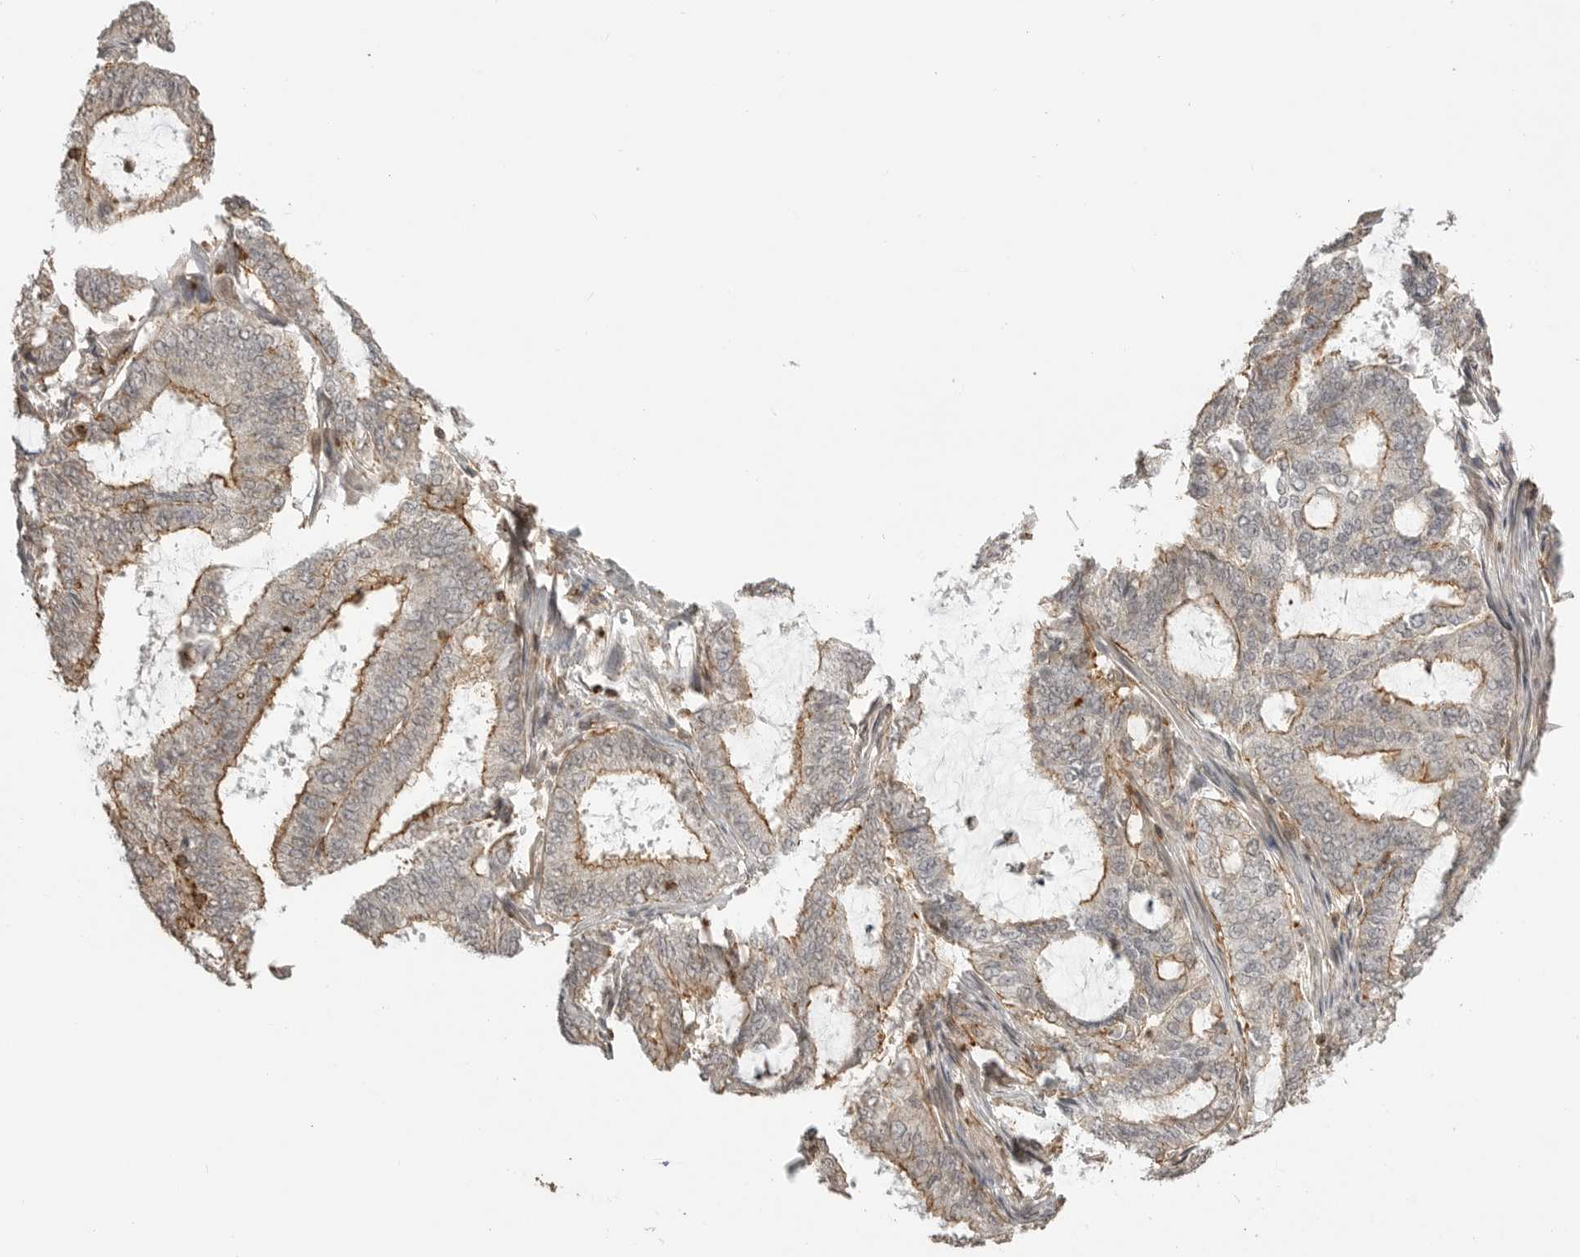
{"staining": {"intensity": "moderate", "quantity": "<25%", "location": "cytoplasmic/membranous"}, "tissue": "endometrial cancer", "cell_type": "Tumor cells", "image_type": "cancer", "snomed": [{"axis": "morphology", "description": "Adenocarcinoma, NOS"}, {"axis": "topography", "description": "Endometrium"}], "caption": "Protein staining of endometrial adenocarcinoma tissue reveals moderate cytoplasmic/membranous positivity in about <25% of tumor cells.", "gene": "GPC2", "patient": {"sex": "female", "age": 49}}